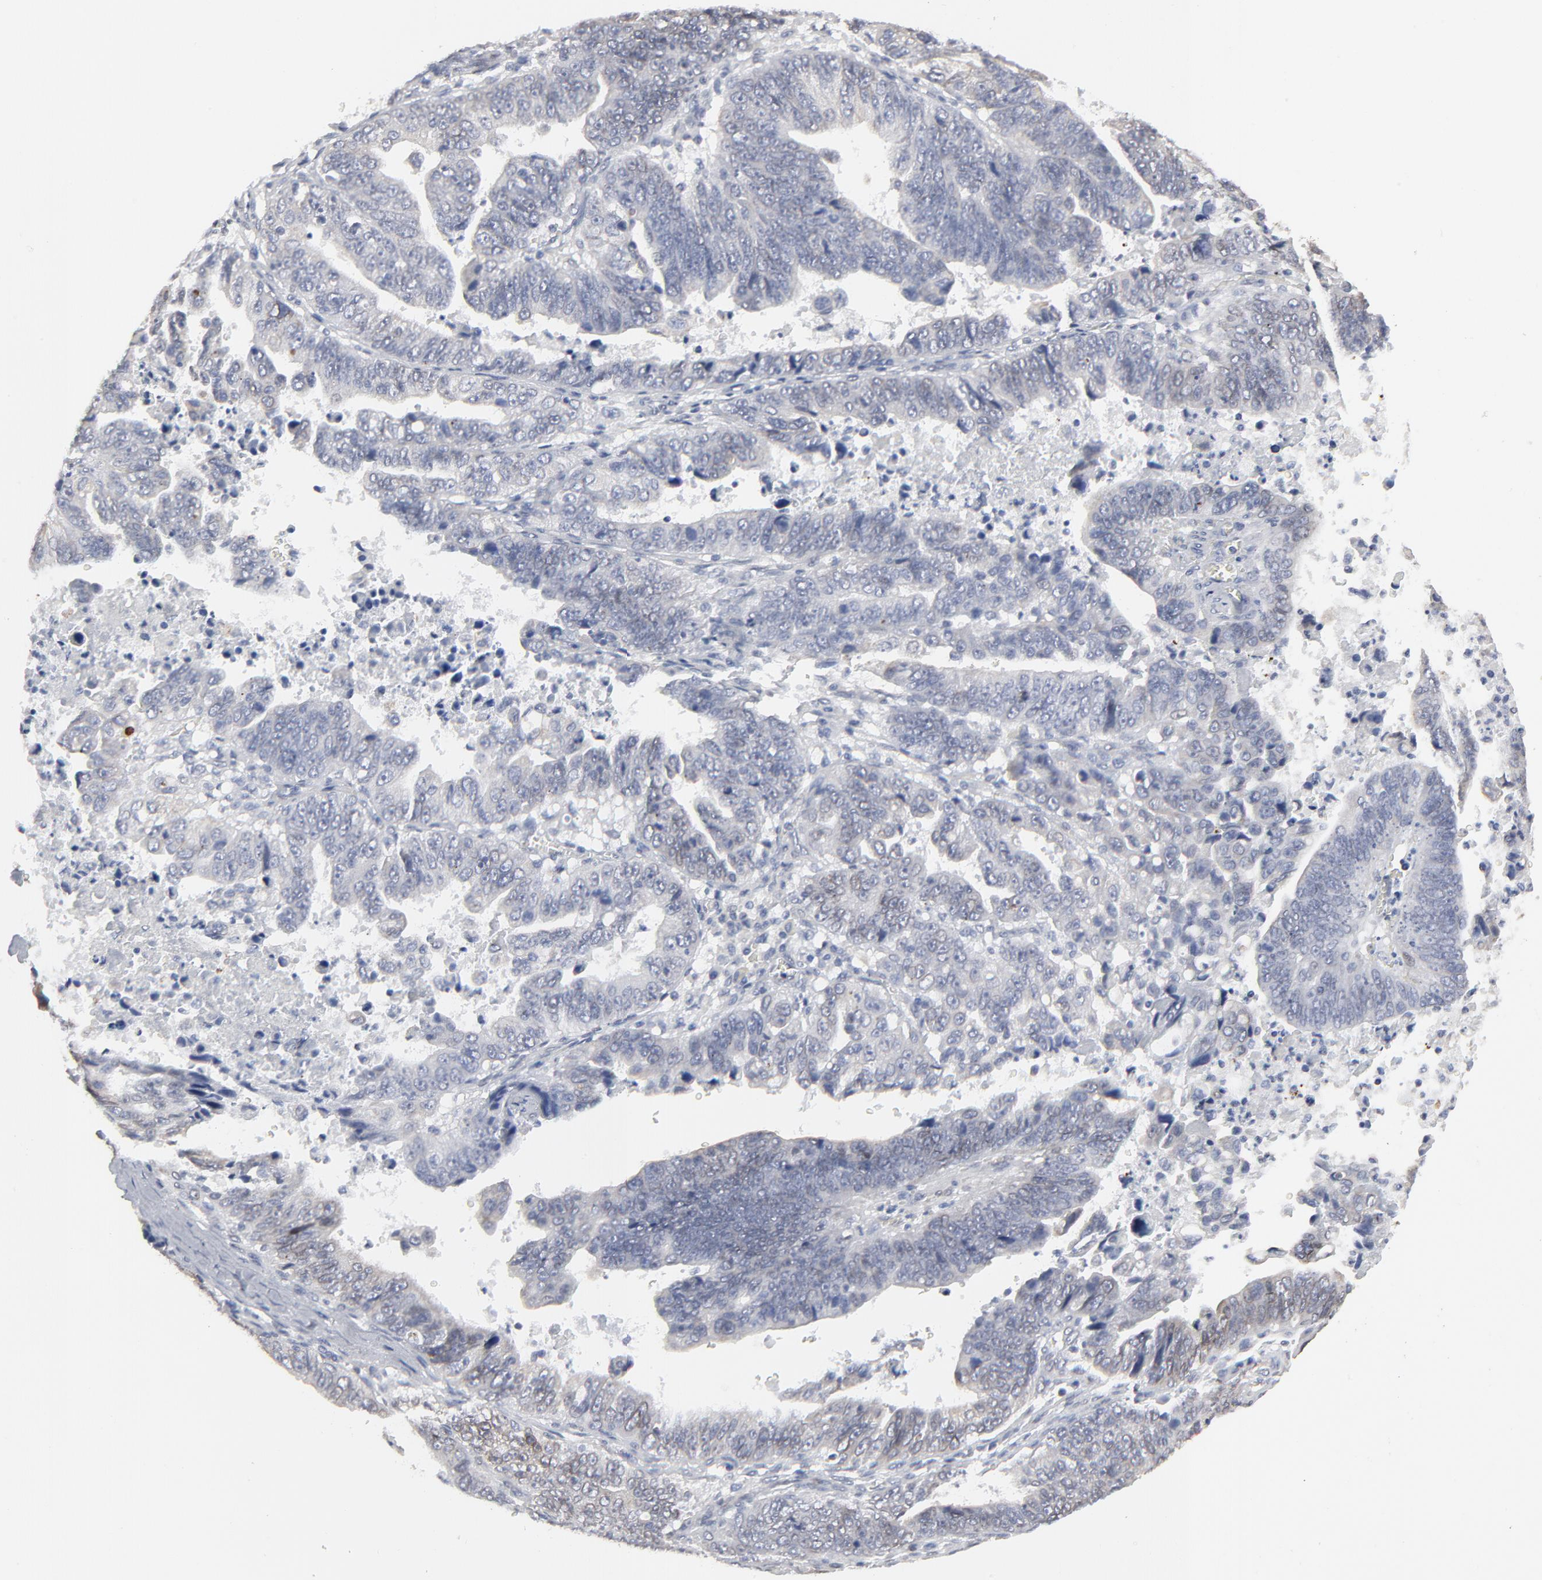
{"staining": {"intensity": "negative", "quantity": "none", "location": "none"}, "tissue": "stomach cancer", "cell_type": "Tumor cells", "image_type": "cancer", "snomed": [{"axis": "morphology", "description": "Adenocarcinoma, NOS"}, {"axis": "topography", "description": "Stomach, upper"}], "caption": "A micrograph of human adenocarcinoma (stomach) is negative for staining in tumor cells. (DAB immunohistochemistry (IHC) with hematoxylin counter stain).", "gene": "SYNE2", "patient": {"sex": "female", "age": 50}}